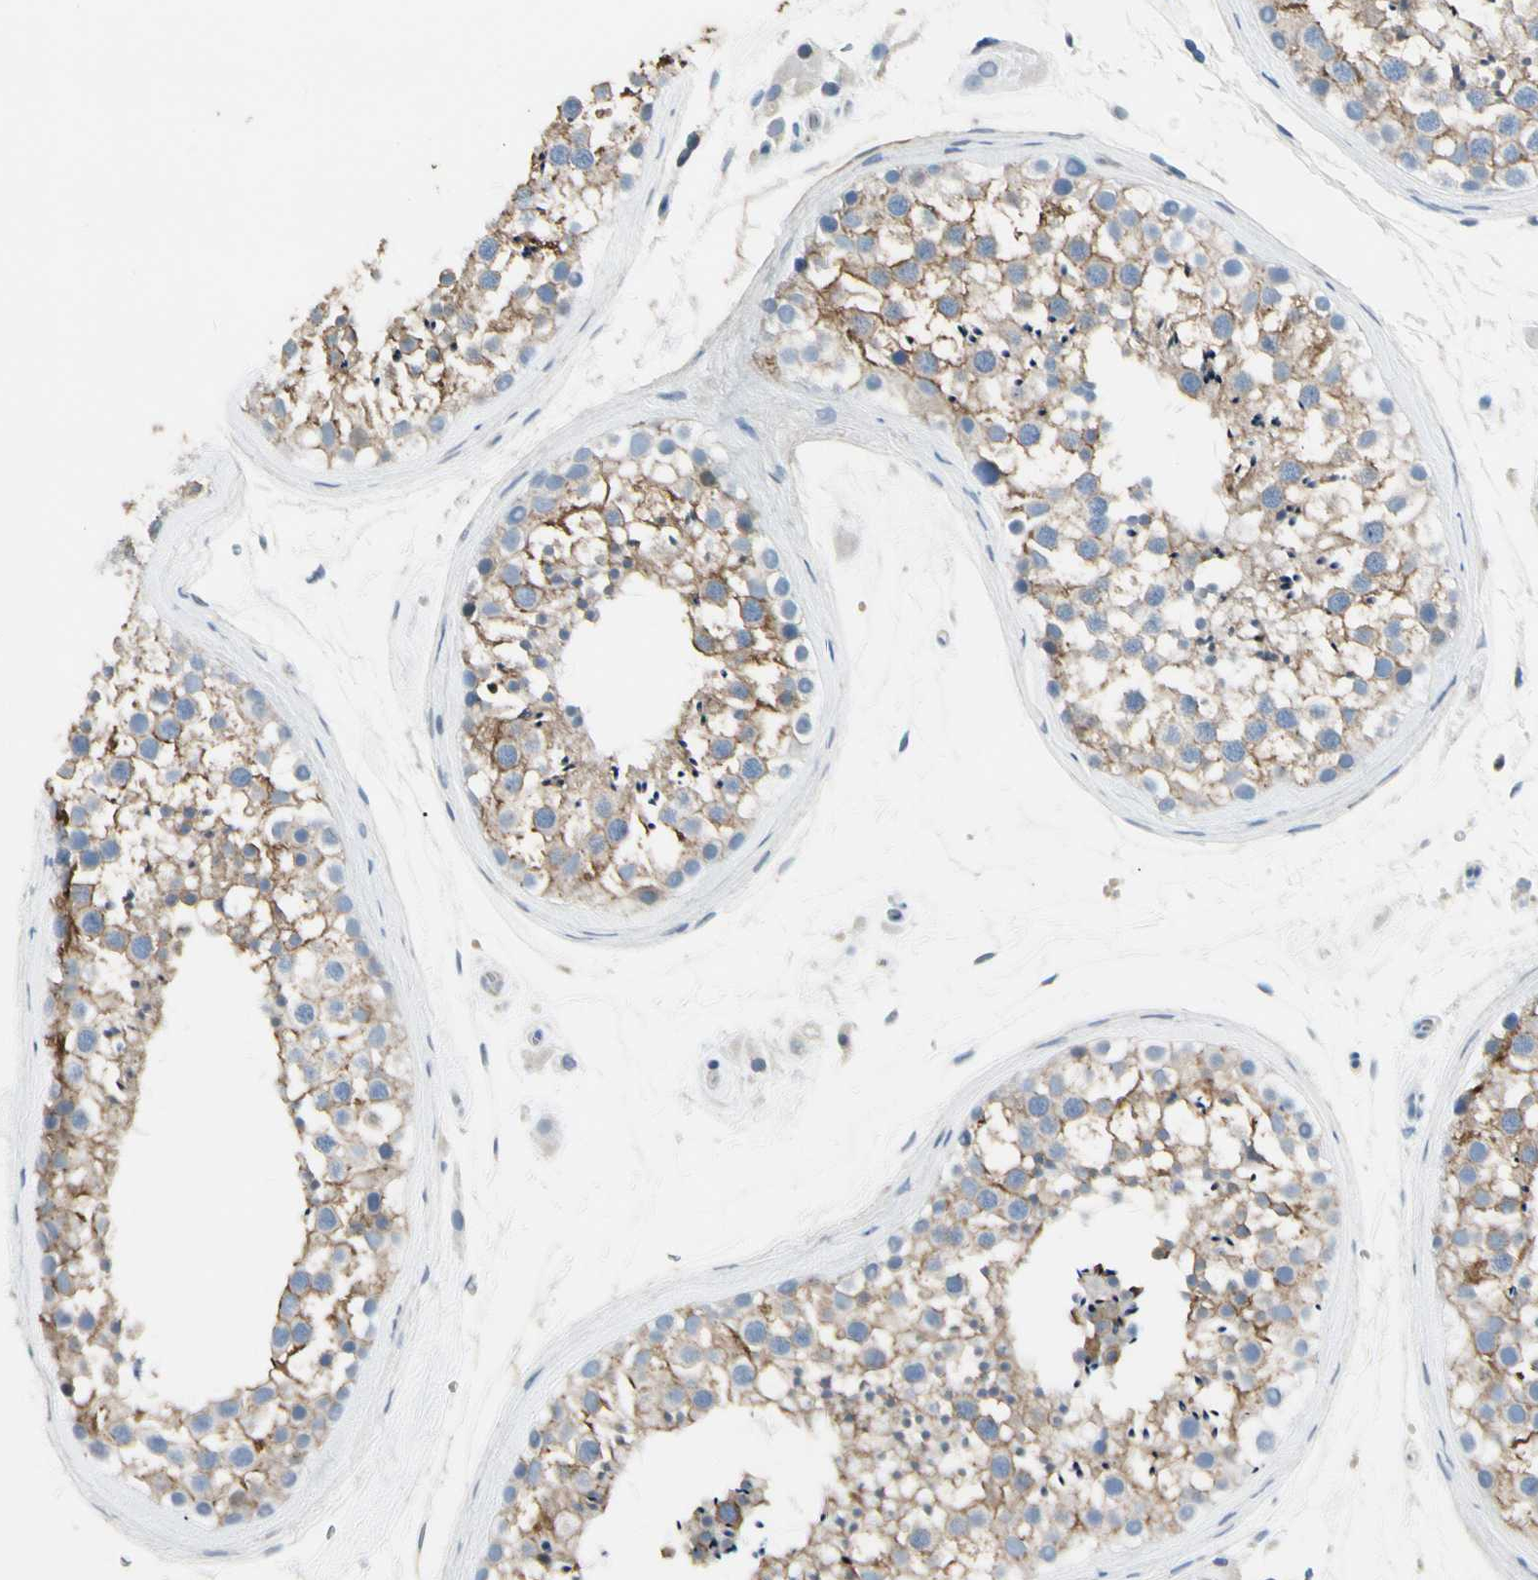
{"staining": {"intensity": "moderate", "quantity": ">75%", "location": "cytoplasmic/membranous"}, "tissue": "testis", "cell_type": "Cells in seminiferous ducts", "image_type": "normal", "snomed": [{"axis": "morphology", "description": "Normal tissue, NOS"}, {"axis": "topography", "description": "Testis"}], "caption": "A high-resolution photomicrograph shows IHC staining of unremarkable testis, which demonstrates moderate cytoplasmic/membranous positivity in approximately >75% of cells in seminiferous ducts.", "gene": "PIGR", "patient": {"sex": "male", "age": 46}}